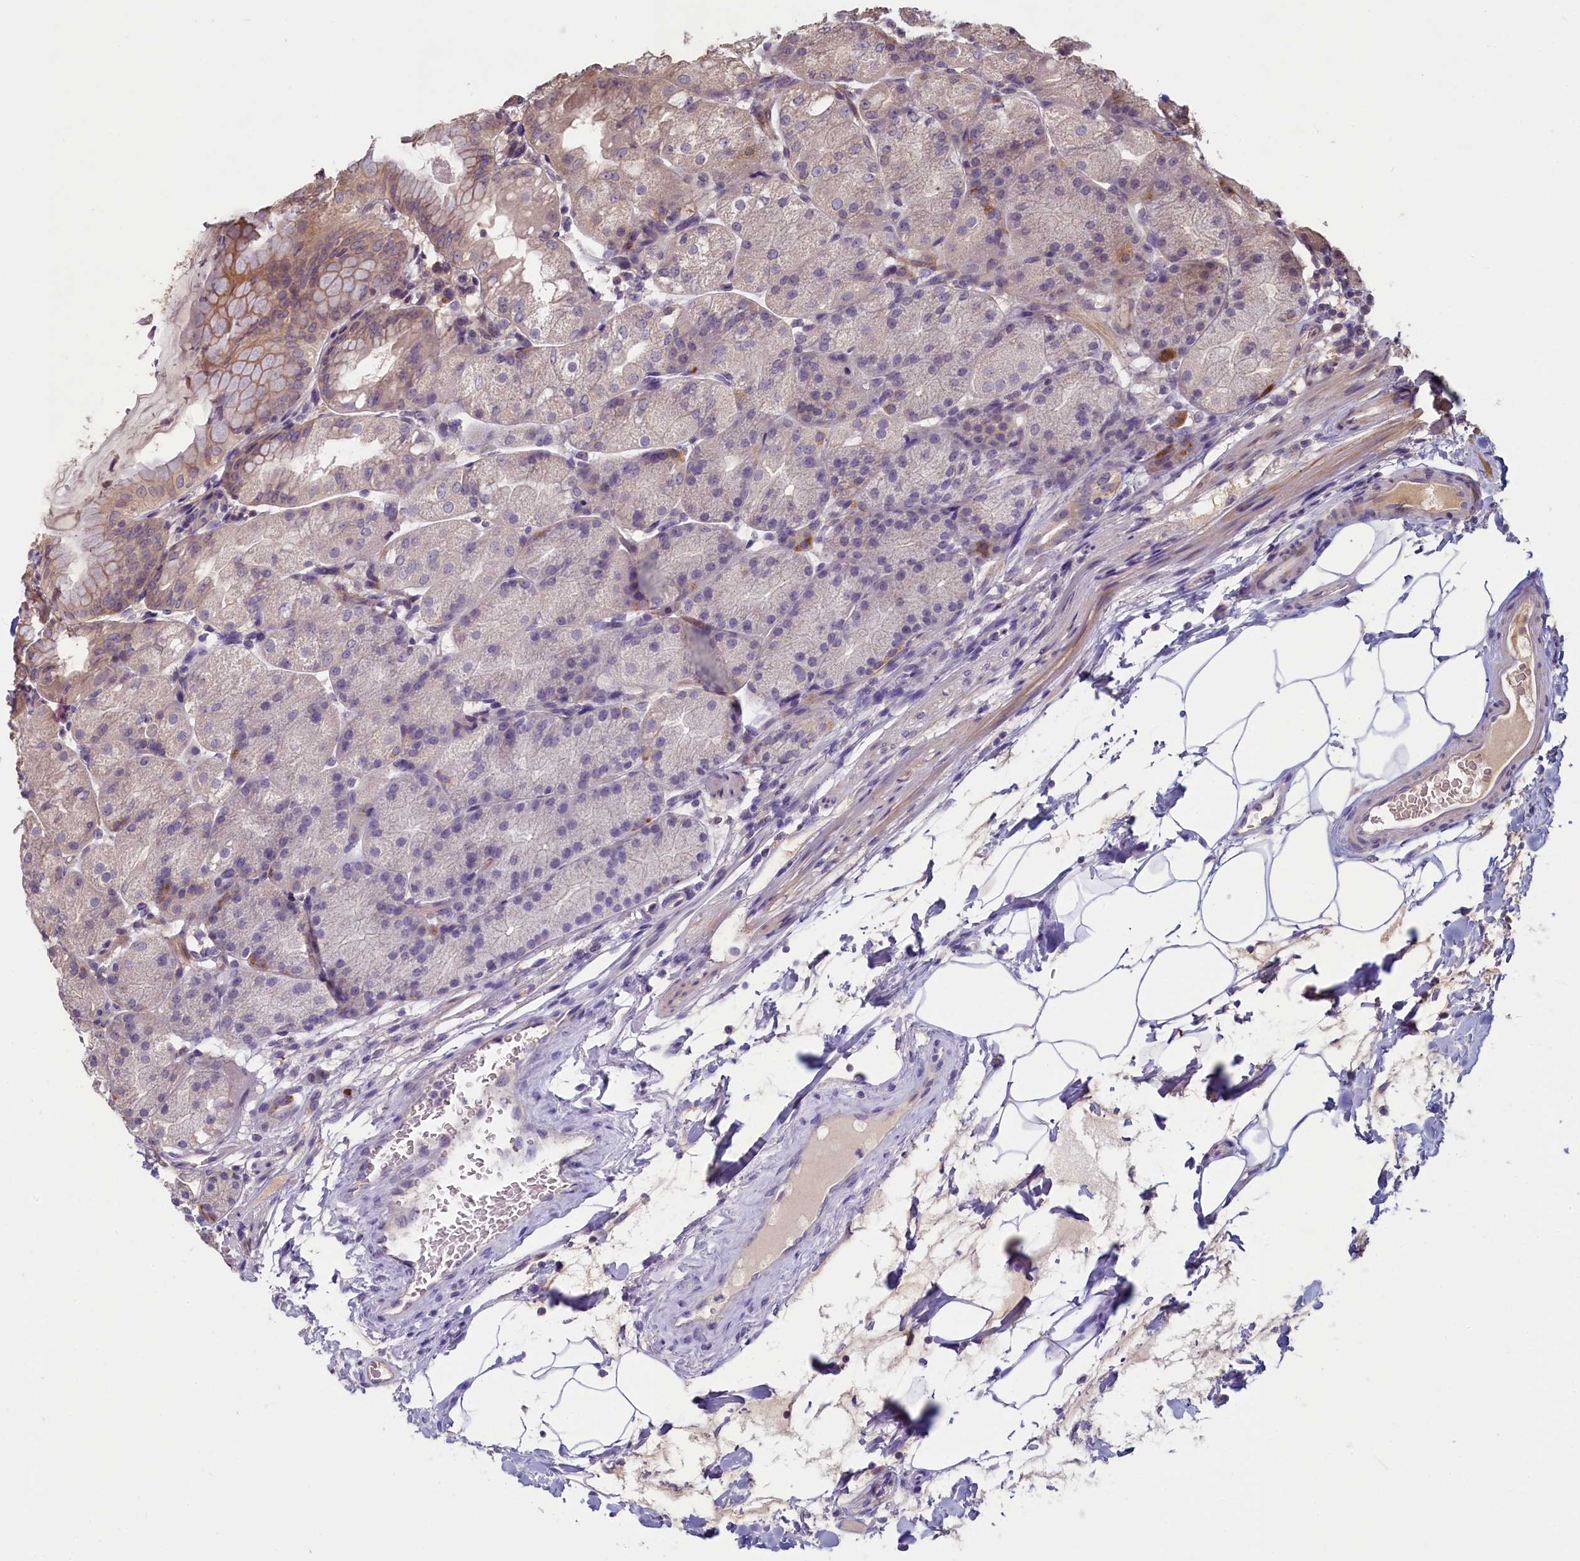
{"staining": {"intensity": "moderate", "quantity": "25%-75%", "location": "cytoplasmic/membranous"}, "tissue": "stomach", "cell_type": "Glandular cells", "image_type": "normal", "snomed": [{"axis": "morphology", "description": "Normal tissue, NOS"}, {"axis": "topography", "description": "Stomach, upper"}, {"axis": "topography", "description": "Stomach, lower"}], "caption": "Immunohistochemical staining of benign stomach shows medium levels of moderate cytoplasmic/membranous positivity in approximately 25%-75% of glandular cells.", "gene": "NUDT6", "patient": {"sex": "male", "age": 62}}